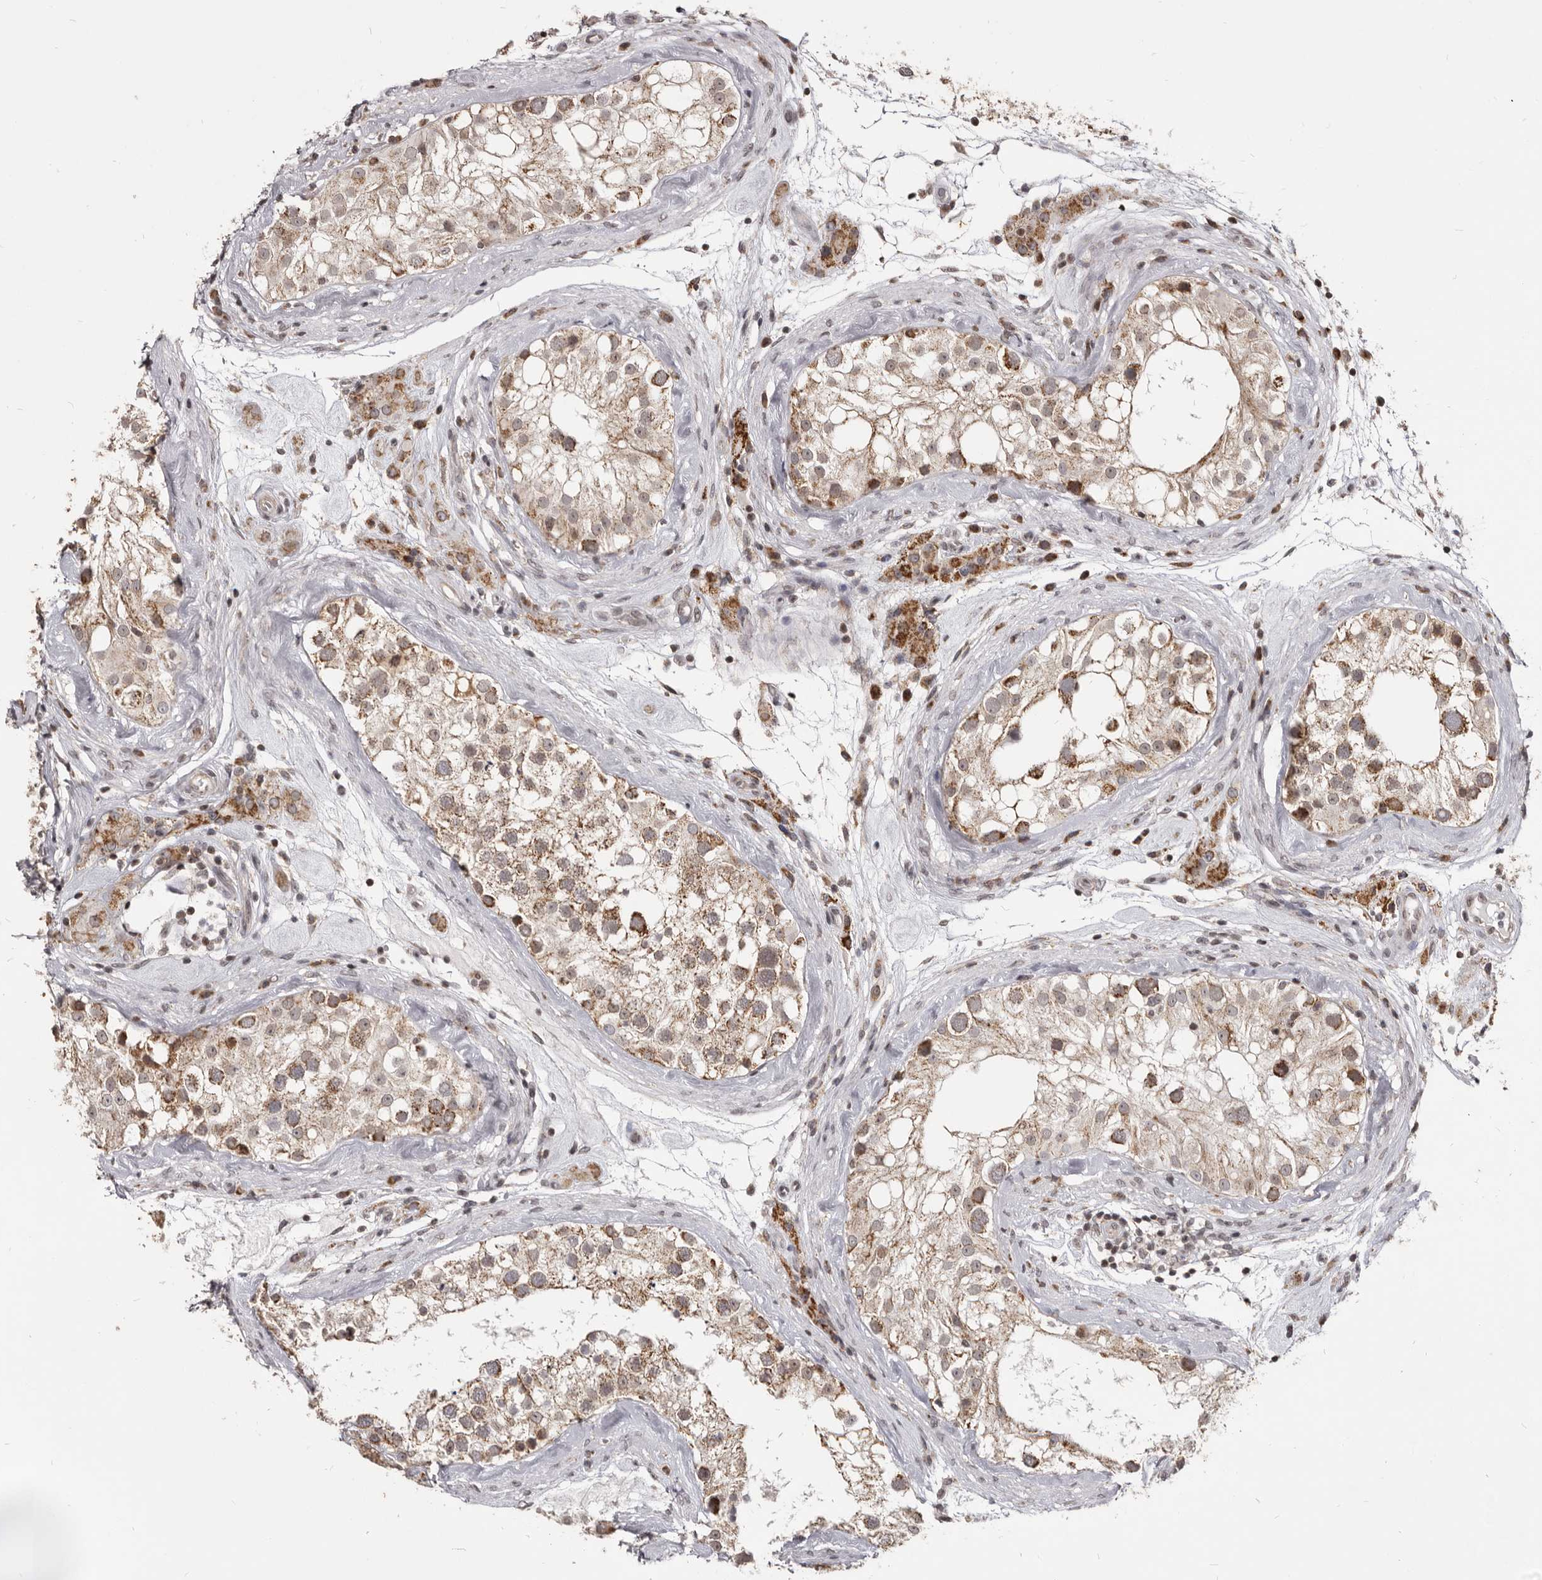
{"staining": {"intensity": "moderate", "quantity": ">75%", "location": "cytoplasmic/membranous"}, "tissue": "testis", "cell_type": "Cells in seminiferous ducts", "image_type": "normal", "snomed": [{"axis": "morphology", "description": "Normal tissue, NOS"}, {"axis": "topography", "description": "Testis"}], "caption": "Brown immunohistochemical staining in normal human testis demonstrates moderate cytoplasmic/membranous positivity in approximately >75% of cells in seminiferous ducts. Nuclei are stained in blue.", "gene": "THUMPD1", "patient": {"sex": "male", "age": 46}}